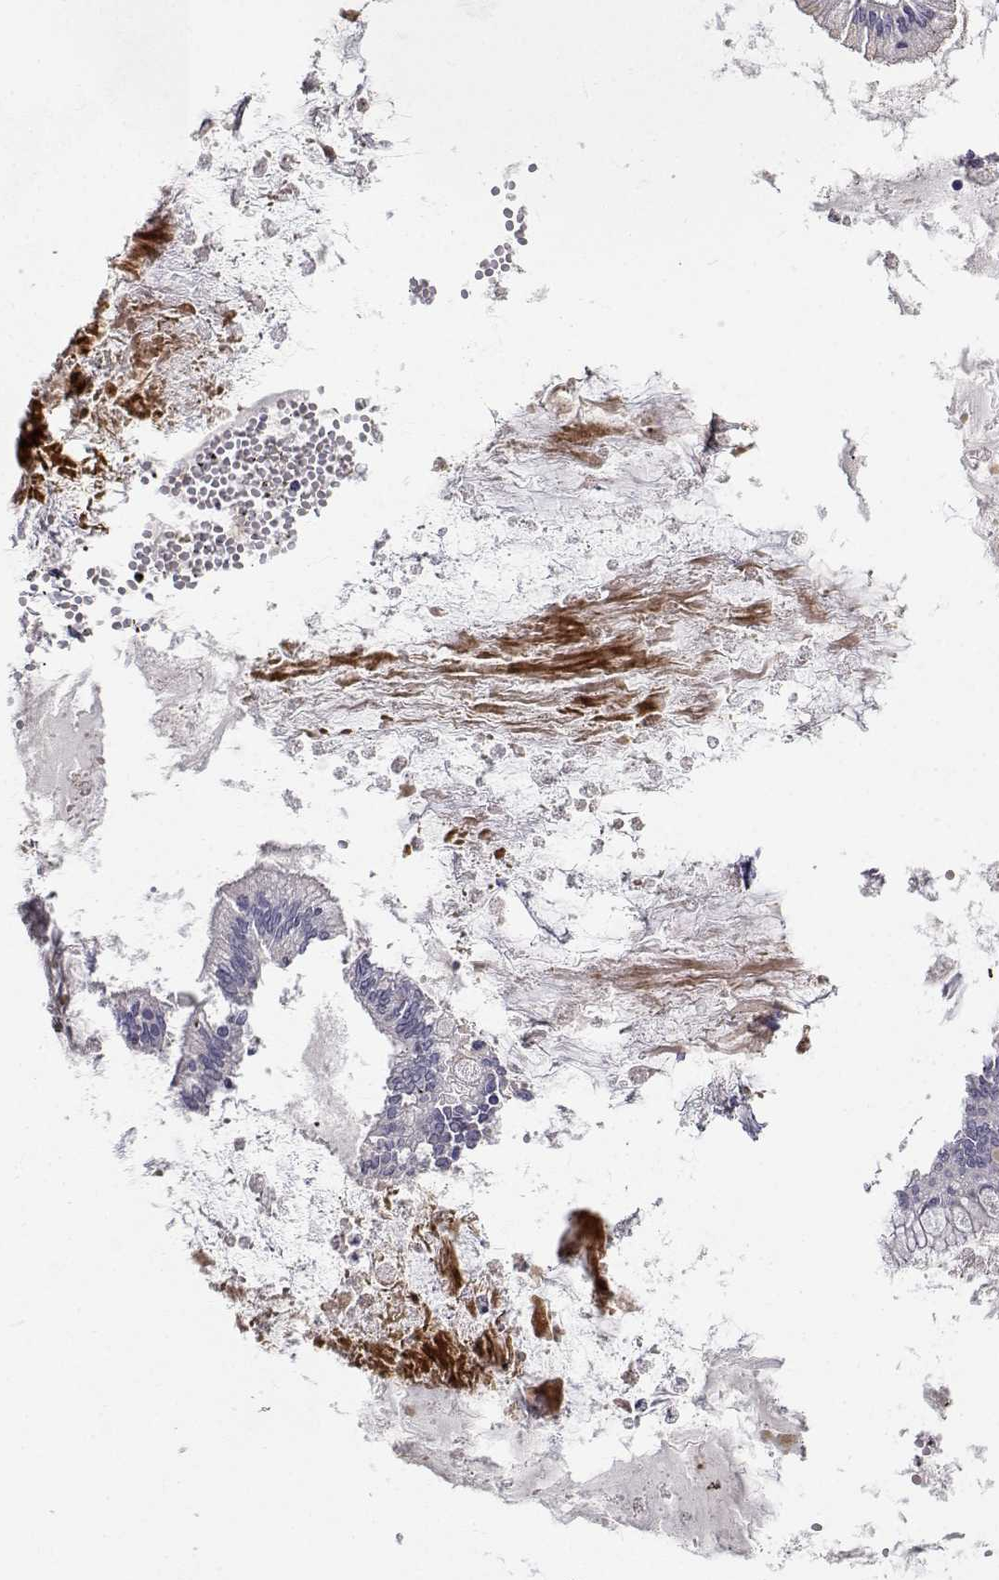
{"staining": {"intensity": "negative", "quantity": "none", "location": "none"}, "tissue": "ovarian cancer", "cell_type": "Tumor cells", "image_type": "cancer", "snomed": [{"axis": "morphology", "description": "Cystadenocarcinoma, mucinous, NOS"}, {"axis": "topography", "description": "Ovary"}], "caption": "Tumor cells show no significant protein positivity in ovarian cancer.", "gene": "SLC6A3", "patient": {"sex": "female", "age": 67}}